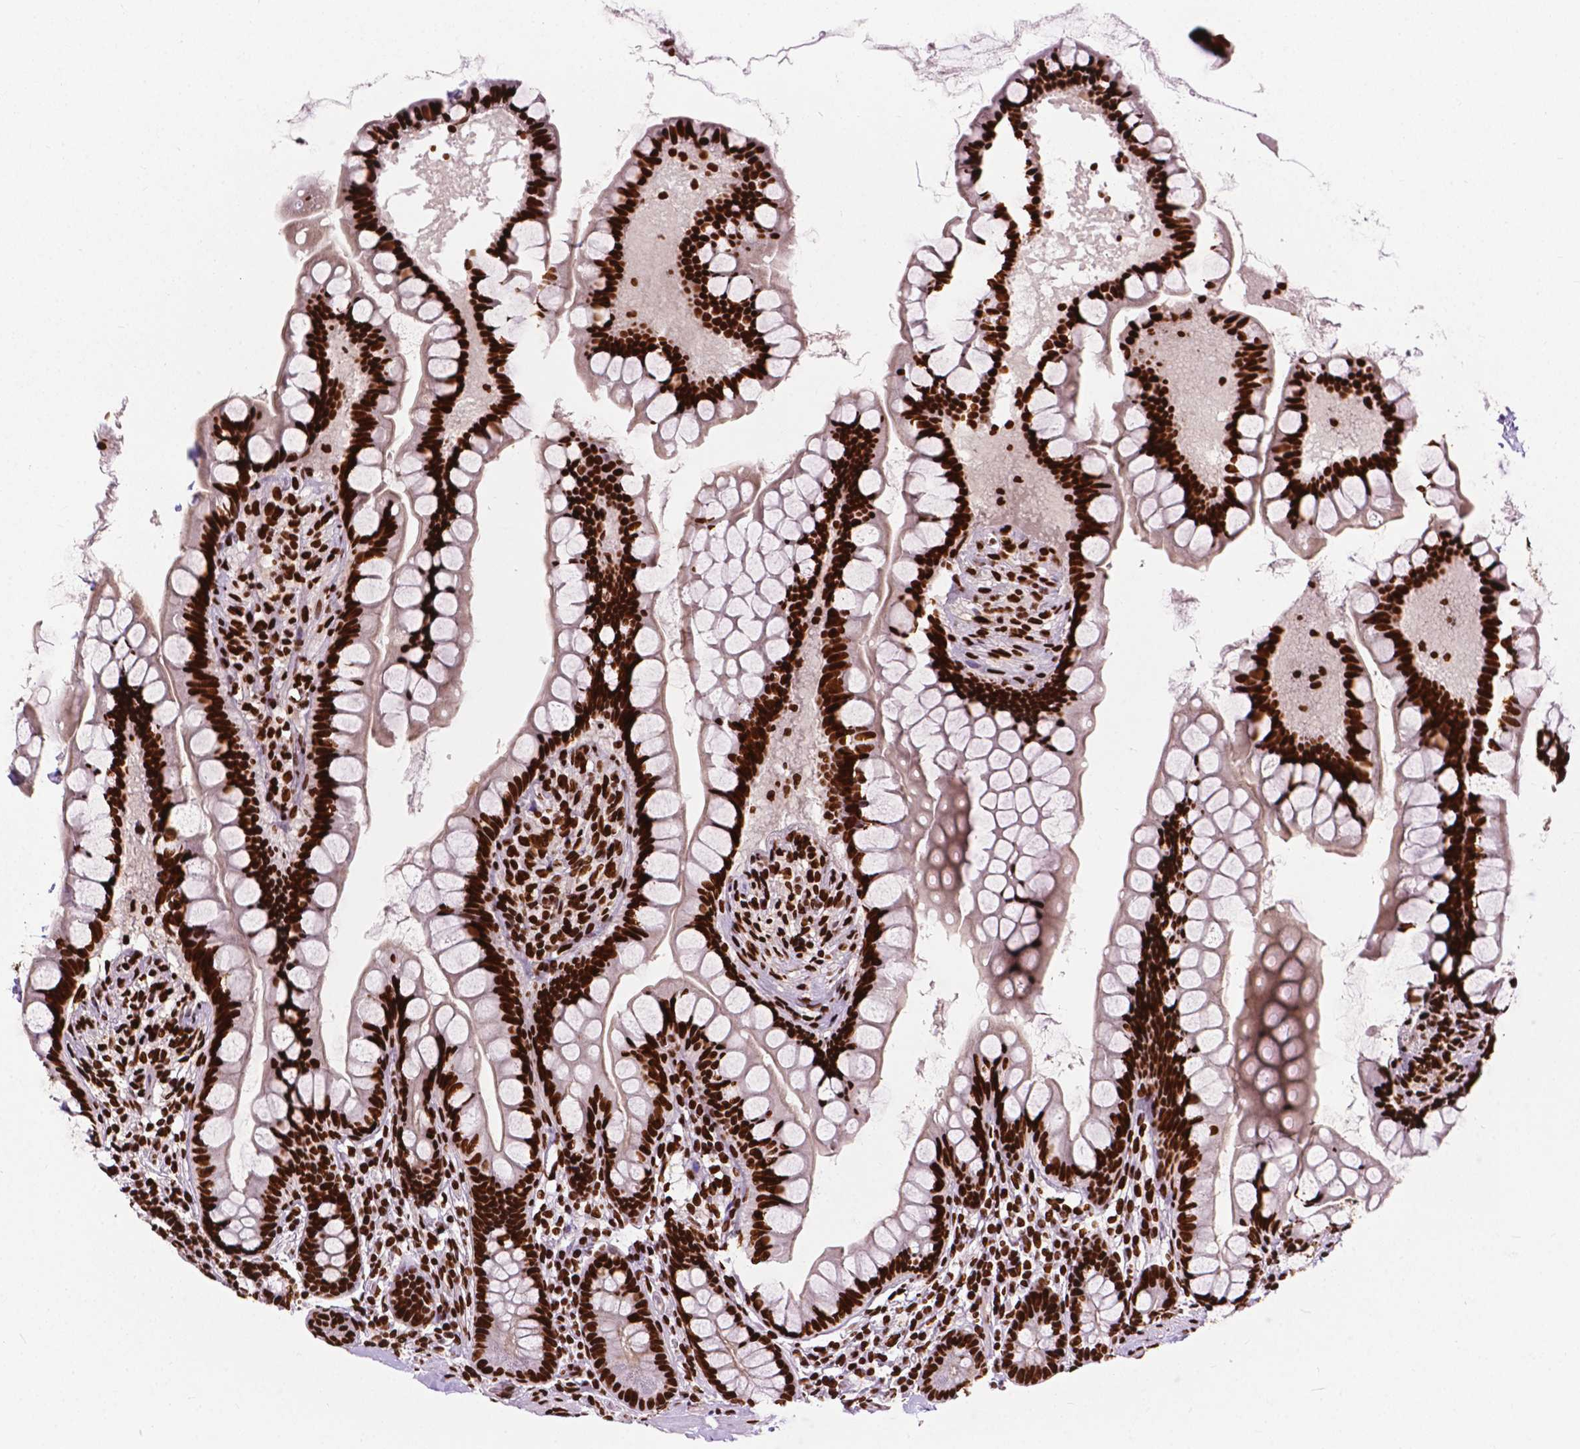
{"staining": {"intensity": "strong", "quantity": ">75%", "location": "nuclear"}, "tissue": "small intestine", "cell_type": "Glandular cells", "image_type": "normal", "snomed": [{"axis": "morphology", "description": "Normal tissue, NOS"}, {"axis": "topography", "description": "Small intestine"}], "caption": "Immunohistochemical staining of benign human small intestine demonstrates high levels of strong nuclear positivity in about >75% of glandular cells. (DAB = brown stain, brightfield microscopy at high magnification).", "gene": "SMIM5", "patient": {"sex": "male", "age": 70}}